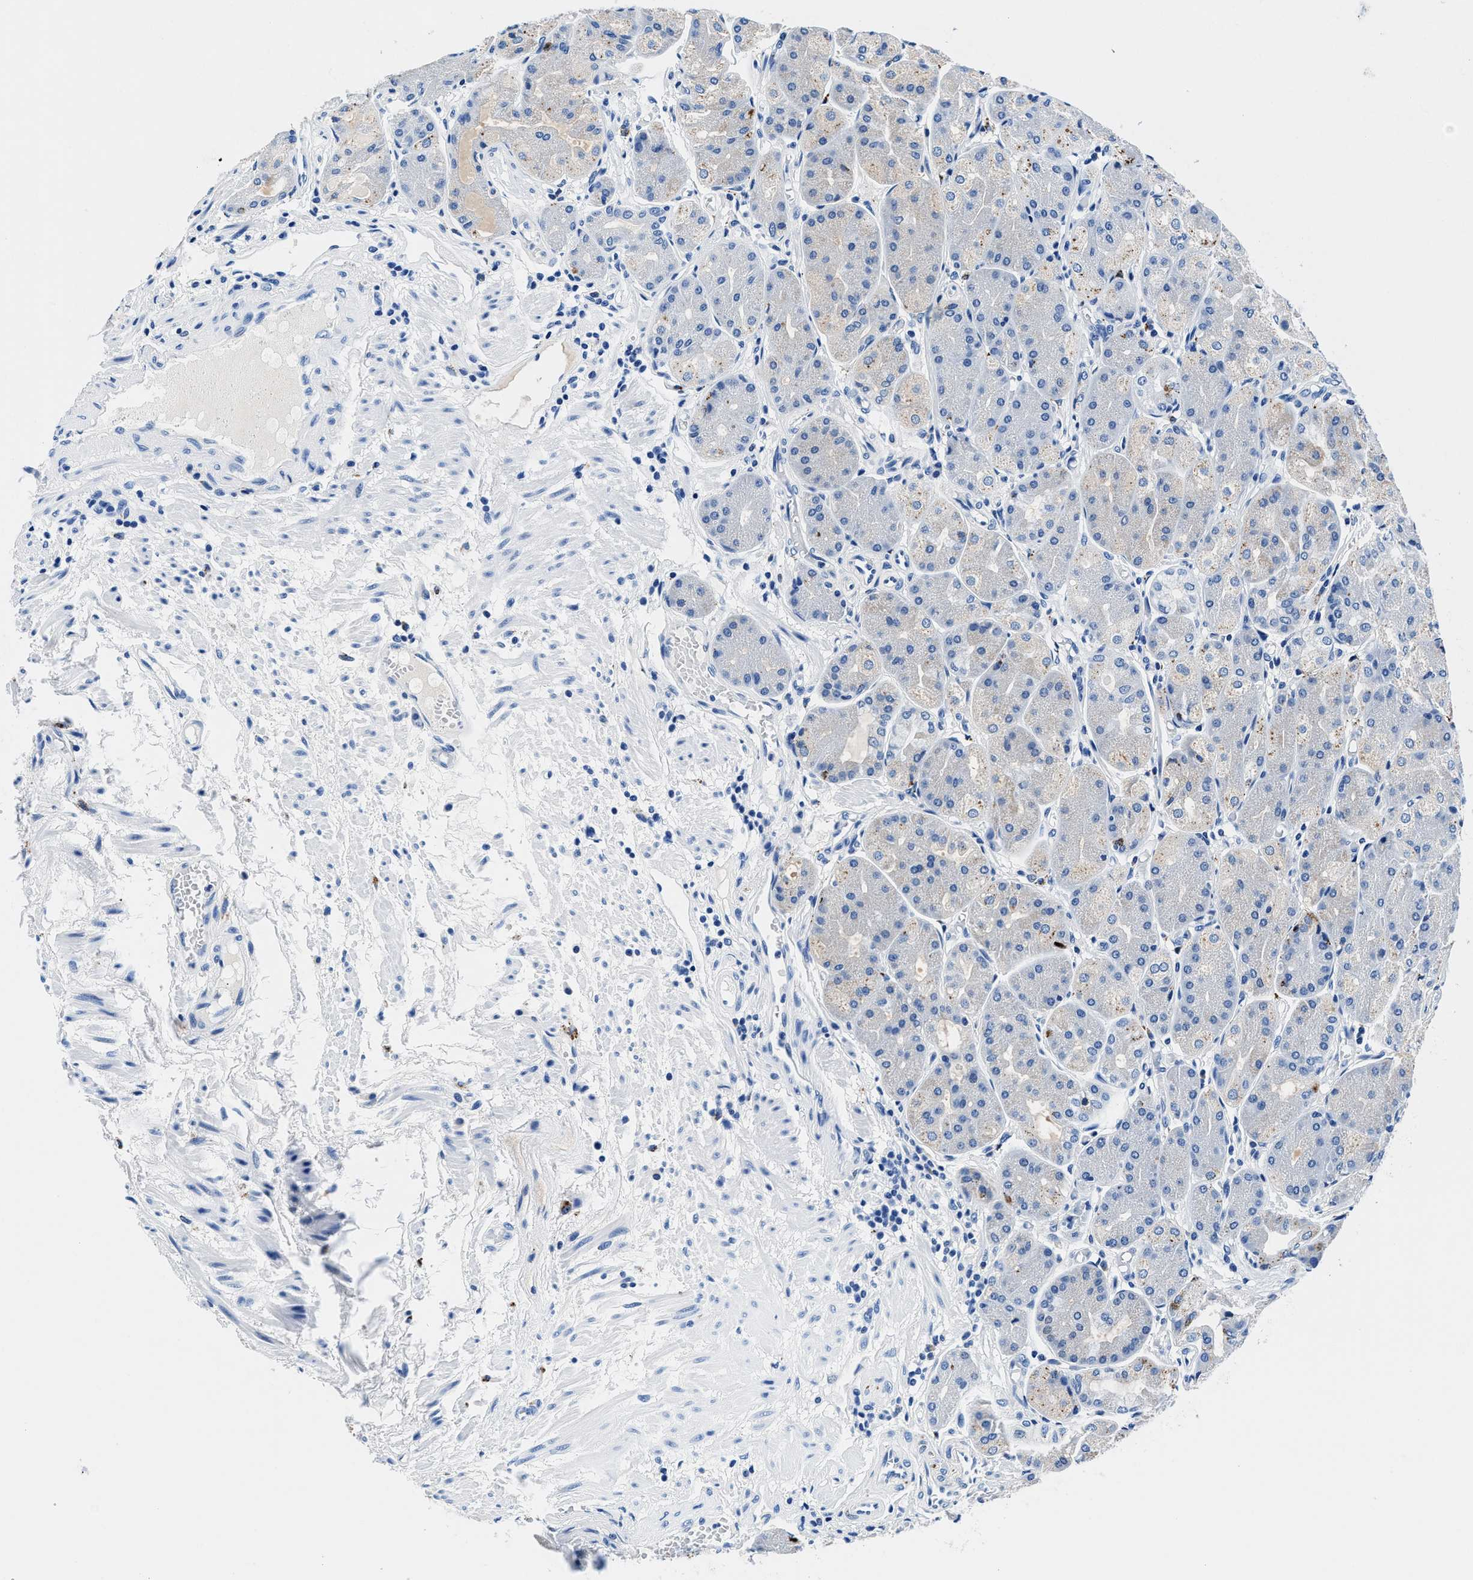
{"staining": {"intensity": "moderate", "quantity": "<25%", "location": "cytoplasmic/membranous"}, "tissue": "stomach", "cell_type": "Glandular cells", "image_type": "normal", "snomed": [{"axis": "morphology", "description": "Normal tissue, NOS"}, {"axis": "topography", "description": "Stomach, upper"}], "caption": "This photomicrograph exhibits benign stomach stained with IHC to label a protein in brown. The cytoplasmic/membranous of glandular cells show moderate positivity for the protein. Nuclei are counter-stained blue.", "gene": "OR14K1", "patient": {"sex": "male", "age": 72}}